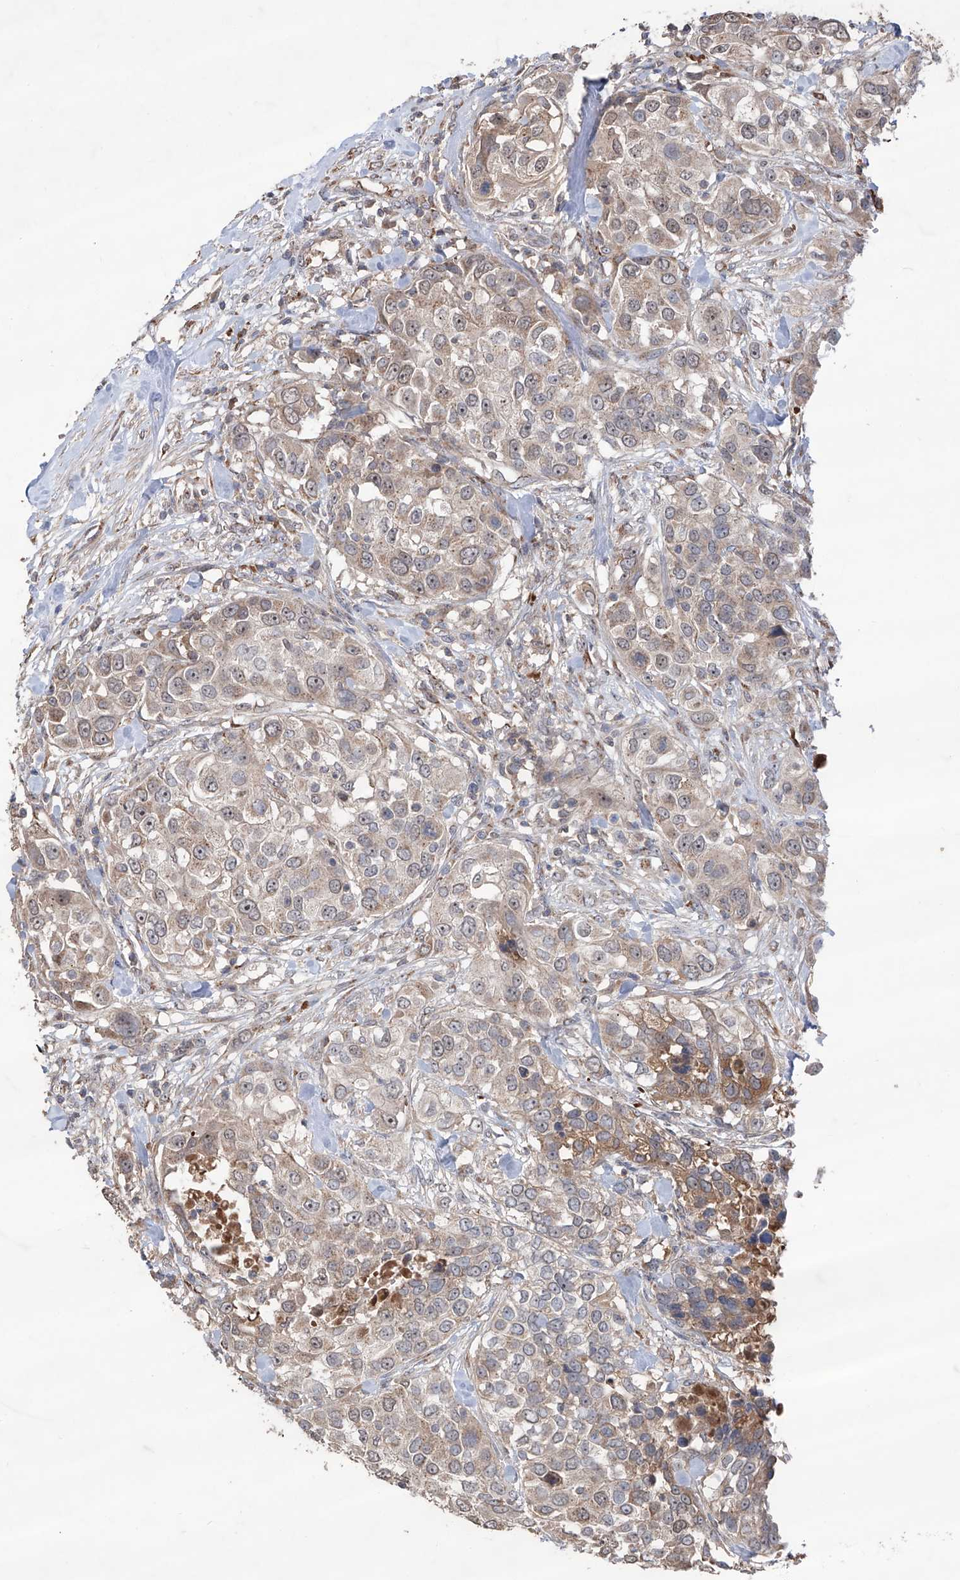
{"staining": {"intensity": "moderate", "quantity": ">75%", "location": "cytoplasmic/membranous"}, "tissue": "urothelial cancer", "cell_type": "Tumor cells", "image_type": "cancer", "snomed": [{"axis": "morphology", "description": "Urothelial carcinoma, High grade"}, {"axis": "topography", "description": "Urinary bladder"}], "caption": "Immunohistochemistry (IHC) (DAB) staining of human high-grade urothelial carcinoma shows moderate cytoplasmic/membranous protein expression in about >75% of tumor cells. The staining is performed using DAB brown chromogen to label protein expression. The nuclei are counter-stained blue using hematoxylin.", "gene": "EDN1", "patient": {"sex": "female", "age": 80}}